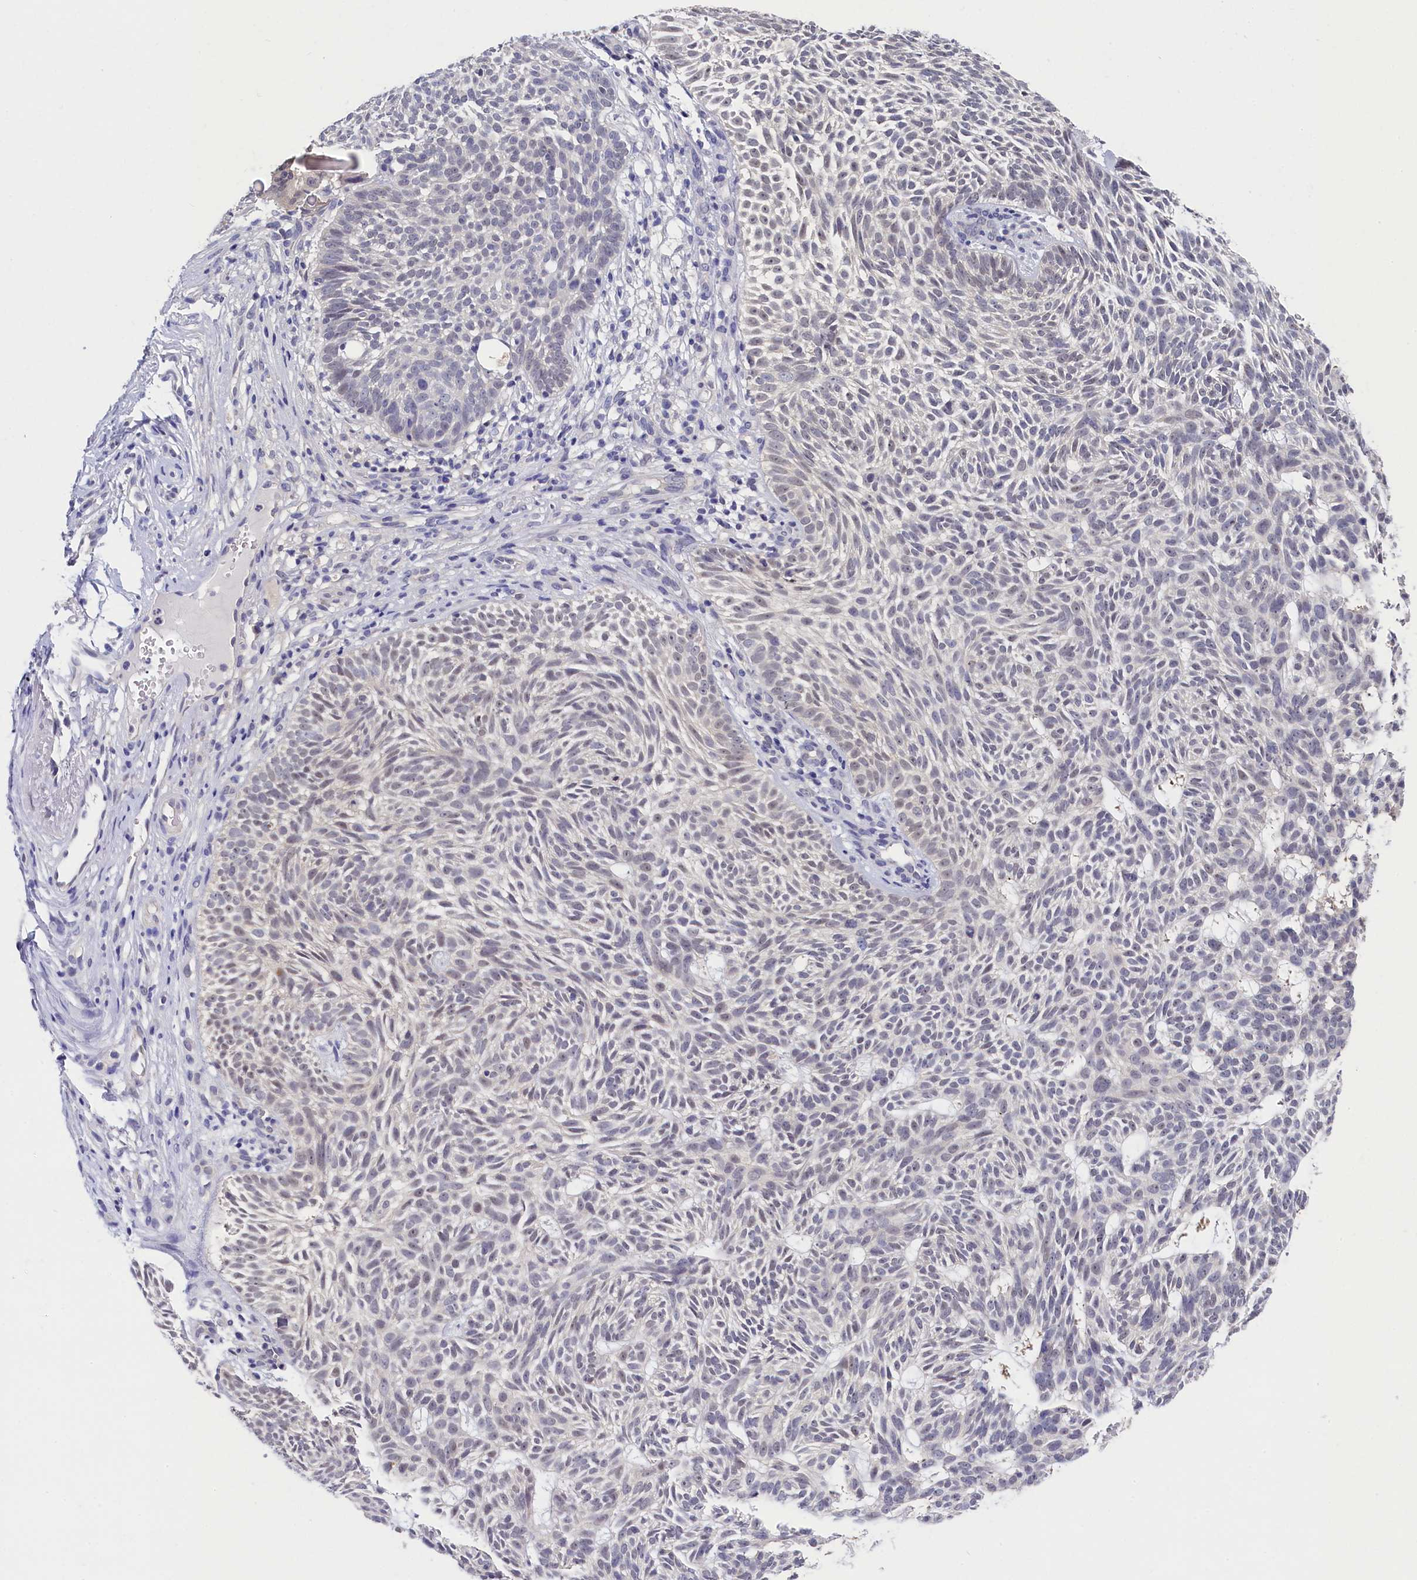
{"staining": {"intensity": "weak", "quantity": "25%-75%", "location": "nuclear"}, "tissue": "skin cancer", "cell_type": "Tumor cells", "image_type": "cancer", "snomed": [{"axis": "morphology", "description": "Basal cell carcinoma"}, {"axis": "topography", "description": "Skin"}], "caption": "Tumor cells show low levels of weak nuclear staining in about 25%-75% of cells in basal cell carcinoma (skin). The staining was performed using DAB (3,3'-diaminobenzidine), with brown indicating positive protein expression. Nuclei are stained blue with hematoxylin.", "gene": "C11orf54", "patient": {"sex": "male", "age": 75}}